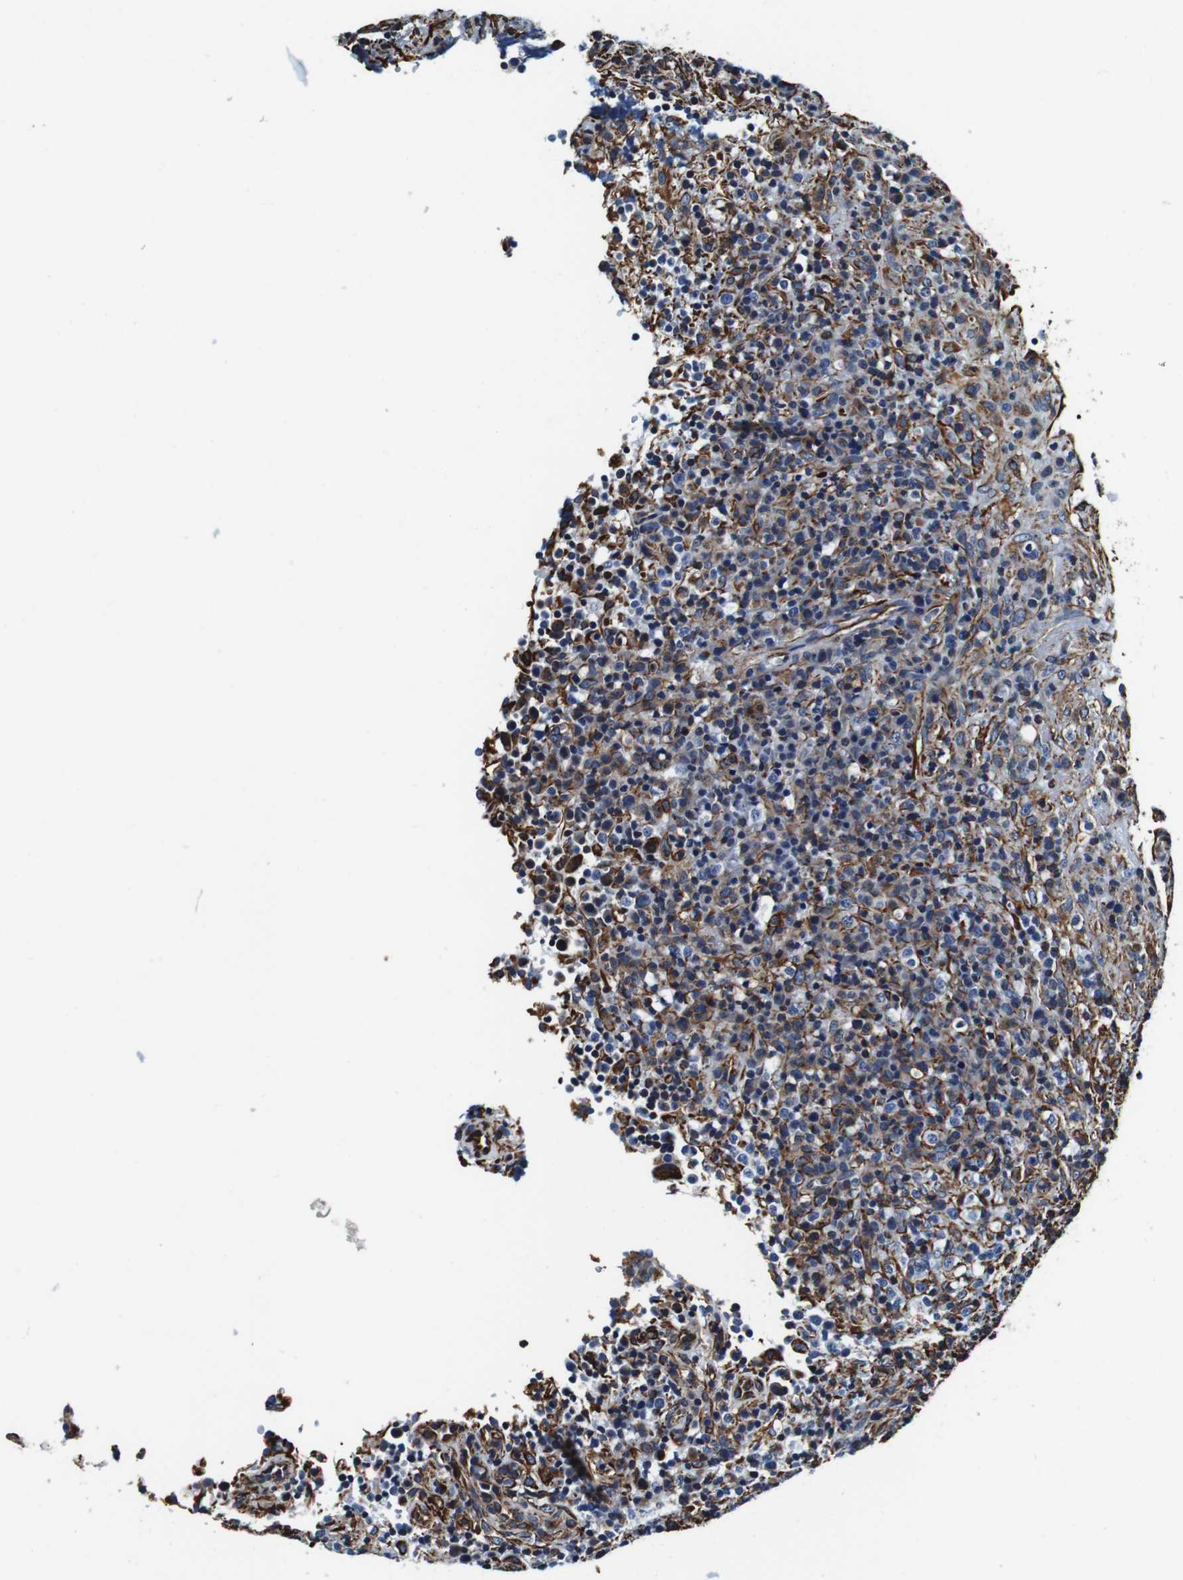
{"staining": {"intensity": "moderate", "quantity": "<25%", "location": "cytoplasmic/membranous"}, "tissue": "lymphoma", "cell_type": "Tumor cells", "image_type": "cancer", "snomed": [{"axis": "morphology", "description": "Malignant lymphoma, non-Hodgkin's type, High grade"}, {"axis": "topography", "description": "Lymph node"}], "caption": "A low amount of moderate cytoplasmic/membranous expression is identified in about <25% of tumor cells in lymphoma tissue.", "gene": "GJE1", "patient": {"sex": "female", "age": 76}}